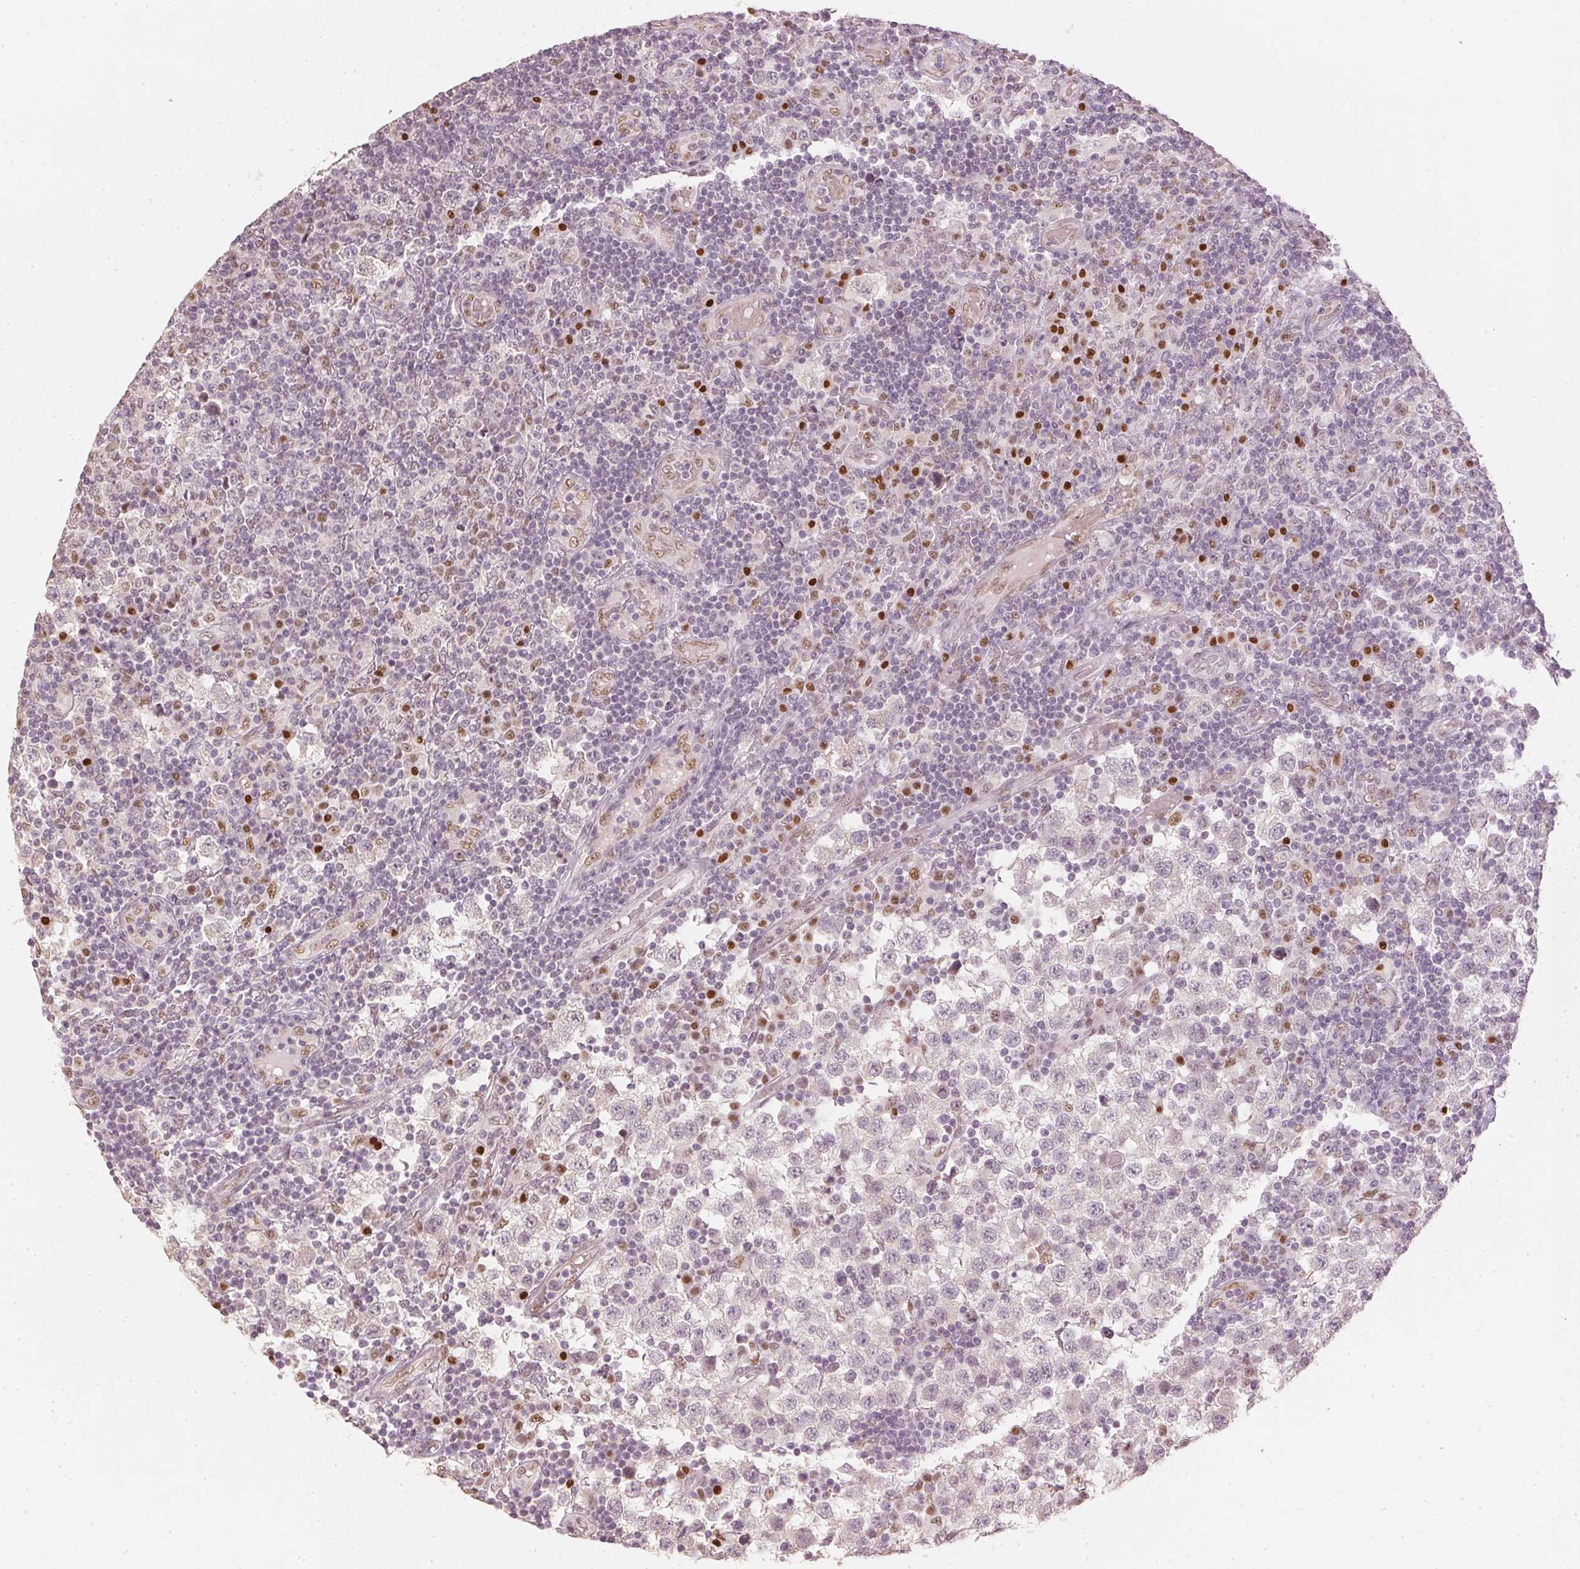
{"staining": {"intensity": "moderate", "quantity": "<25%", "location": "nuclear"}, "tissue": "testis cancer", "cell_type": "Tumor cells", "image_type": "cancer", "snomed": [{"axis": "morphology", "description": "Seminoma, NOS"}, {"axis": "topography", "description": "Testis"}], "caption": "This is an image of immunohistochemistry staining of testis cancer (seminoma), which shows moderate staining in the nuclear of tumor cells.", "gene": "SLC39A3", "patient": {"sex": "male", "age": 34}}